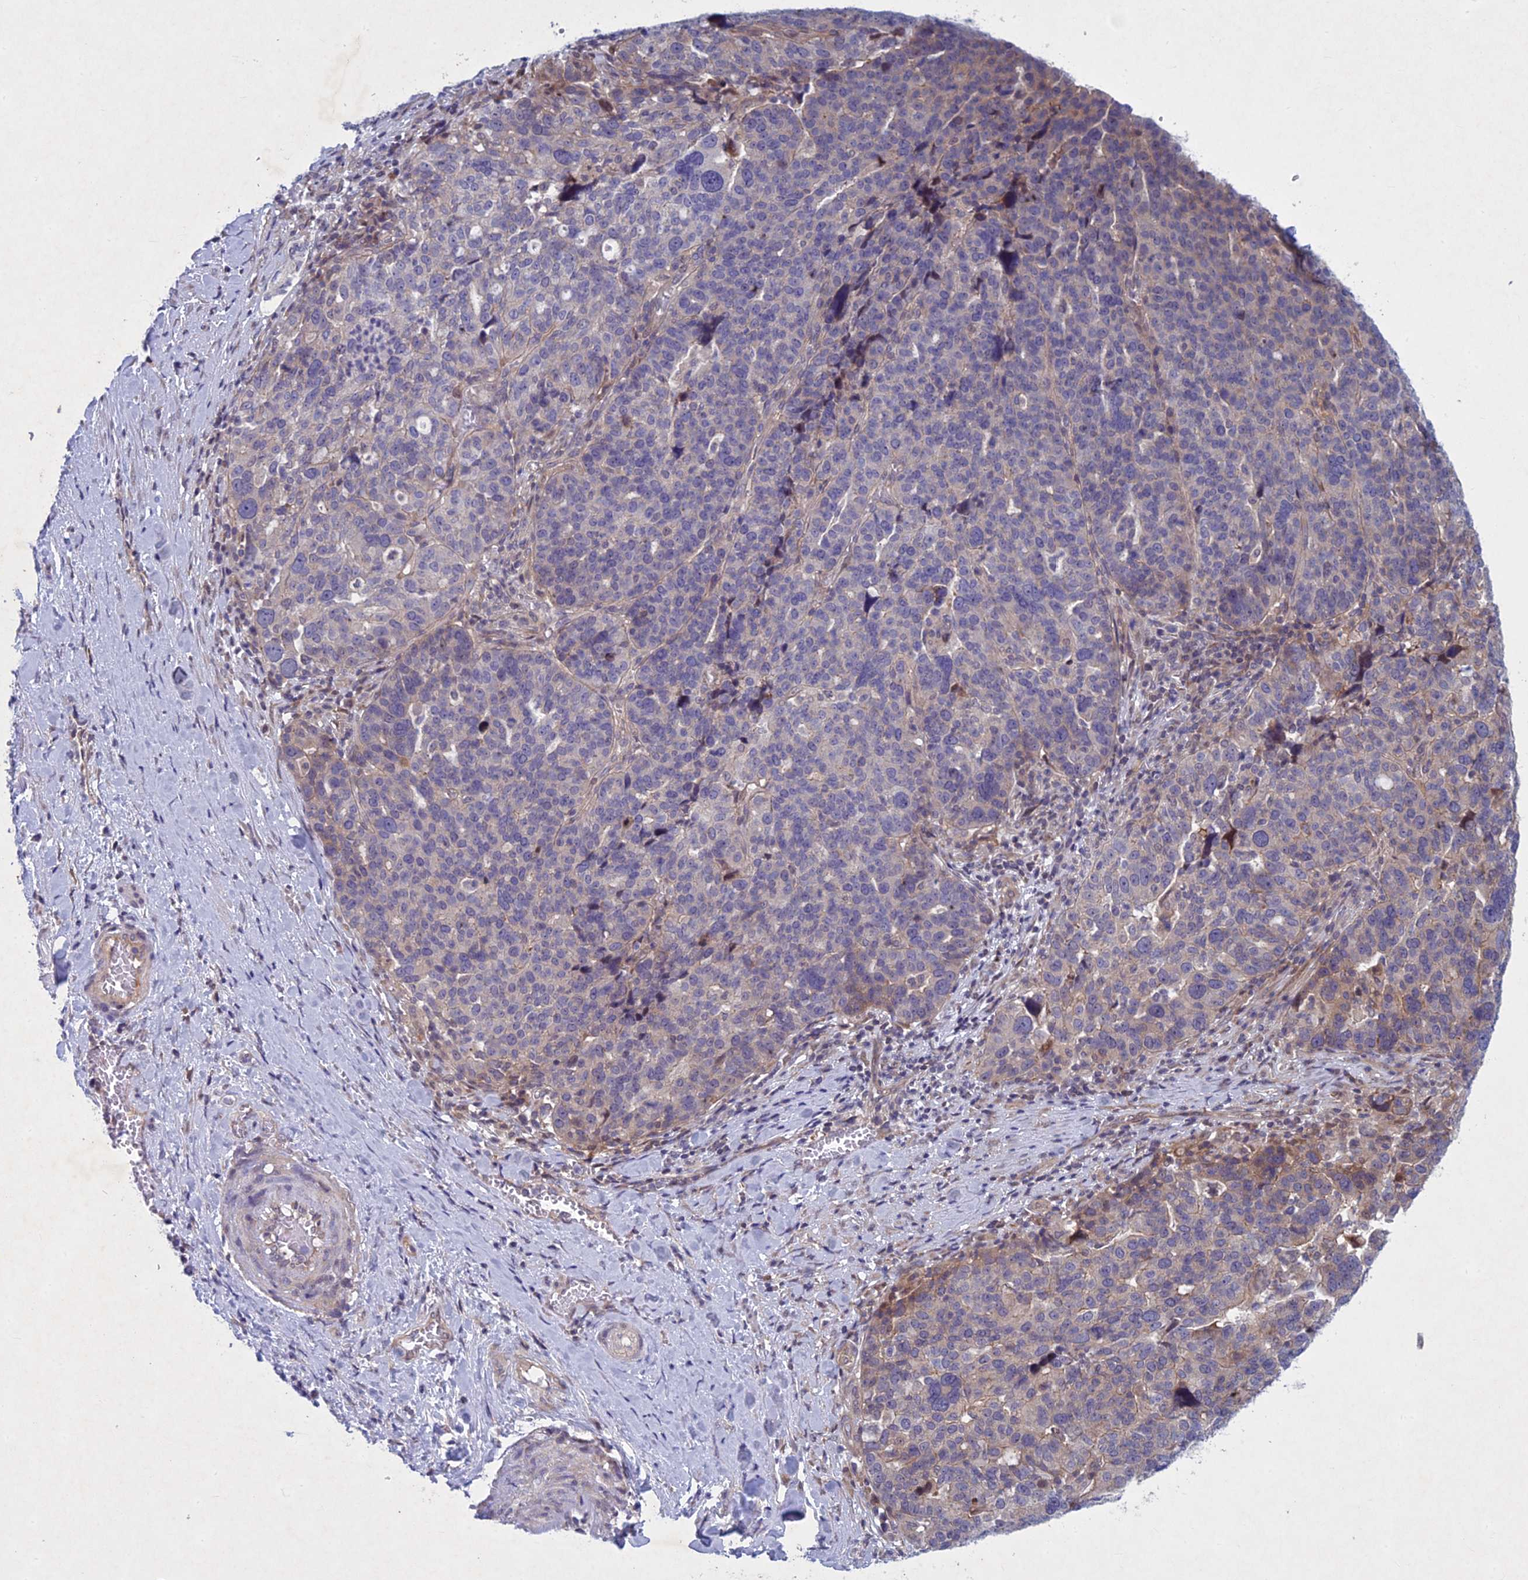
{"staining": {"intensity": "negative", "quantity": "none", "location": "none"}, "tissue": "ovarian cancer", "cell_type": "Tumor cells", "image_type": "cancer", "snomed": [{"axis": "morphology", "description": "Cystadenocarcinoma, serous, NOS"}, {"axis": "topography", "description": "Ovary"}], "caption": "Immunohistochemistry image of neoplastic tissue: human ovarian cancer (serous cystadenocarcinoma) stained with DAB displays no significant protein expression in tumor cells.", "gene": "PTHLH", "patient": {"sex": "female", "age": 59}}